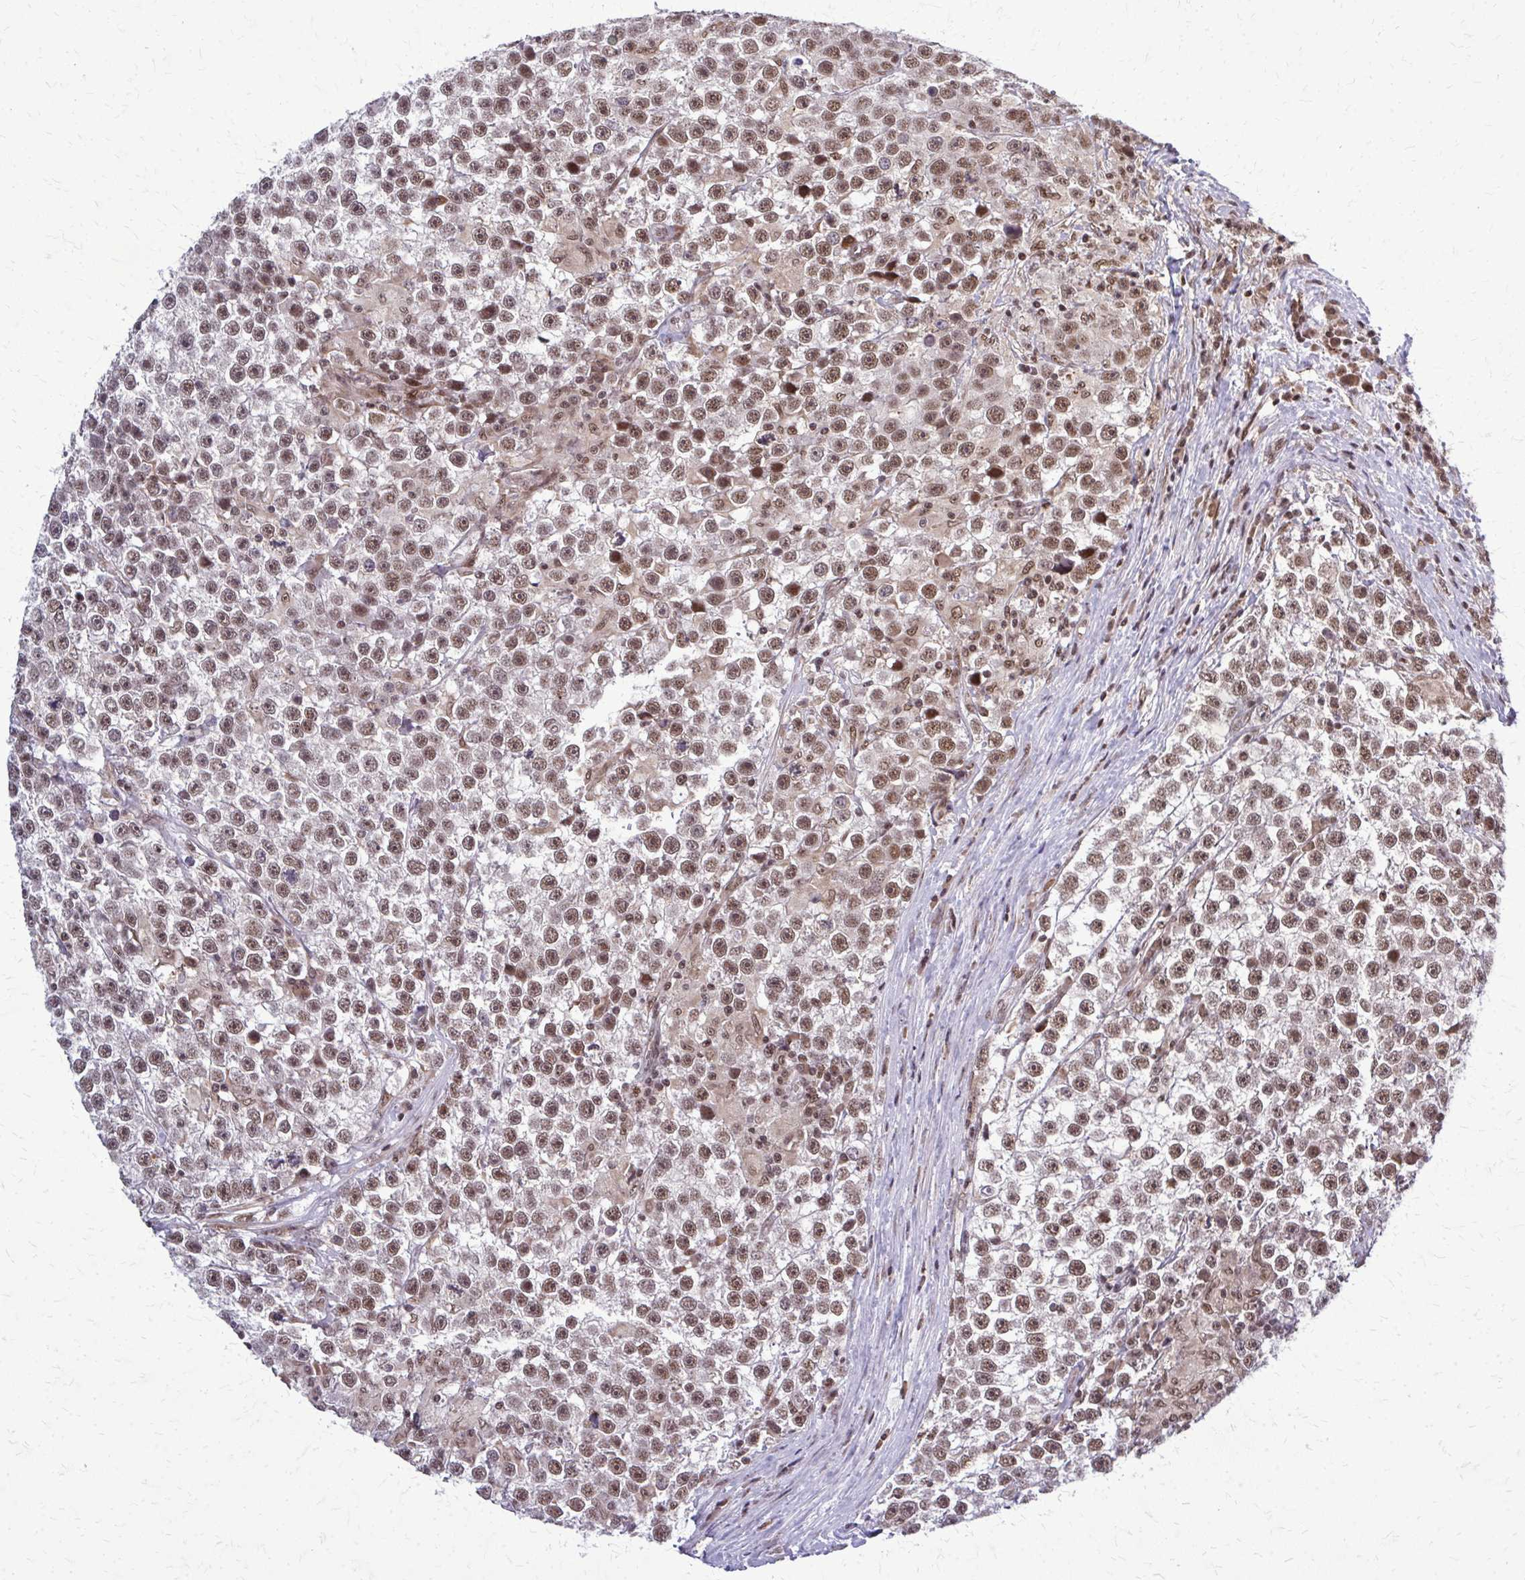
{"staining": {"intensity": "moderate", "quantity": "25%-75%", "location": "nuclear"}, "tissue": "testis cancer", "cell_type": "Tumor cells", "image_type": "cancer", "snomed": [{"axis": "morphology", "description": "Seminoma, NOS"}, {"axis": "topography", "description": "Testis"}], "caption": "This photomicrograph displays immunohistochemistry (IHC) staining of human seminoma (testis), with medium moderate nuclear expression in about 25%-75% of tumor cells.", "gene": "HDAC3", "patient": {"sex": "male", "age": 31}}